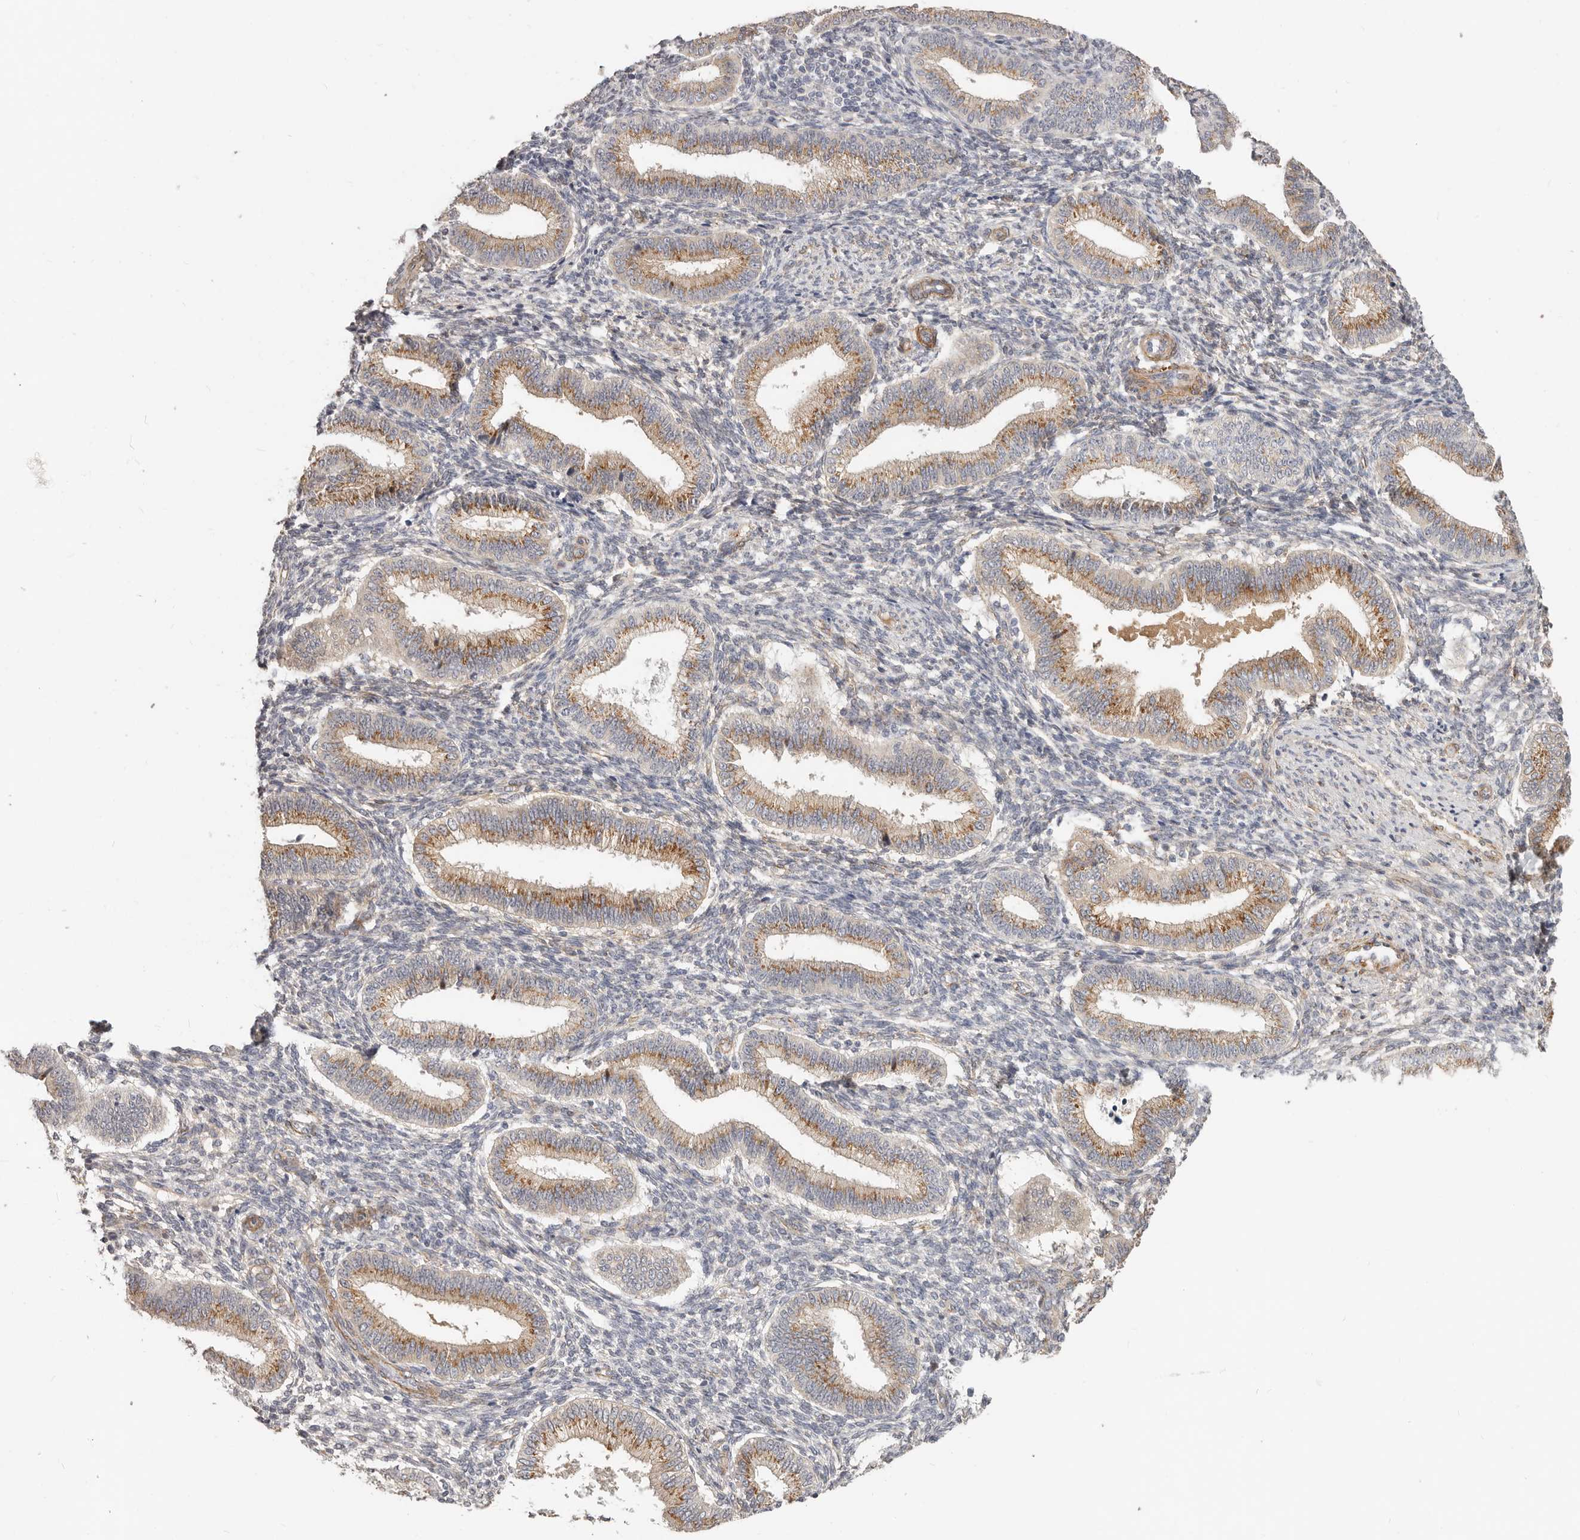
{"staining": {"intensity": "weak", "quantity": "<25%", "location": "cytoplasmic/membranous"}, "tissue": "endometrium", "cell_type": "Cells in endometrial stroma", "image_type": "normal", "snomed": [{"axis": "morphology", "description": "Normal tissue, NOS"}, {"axis": "topography", "description": "Endometrium"}], "caption": "DAB (3,3'-diaminobenzidine) immunohistochemical staining of benign endometrium shows no significant staining in cells in endometrial stroma. (Stains: DAB (3,3'-diaminobenzidine) immunohistochemistry (IHC) with hematoxylin counter stain, Microscopy: brightfield microscopy at high magnification).", "gene": "RABAC1", "patient": {"sex": "female", "age": 39}}